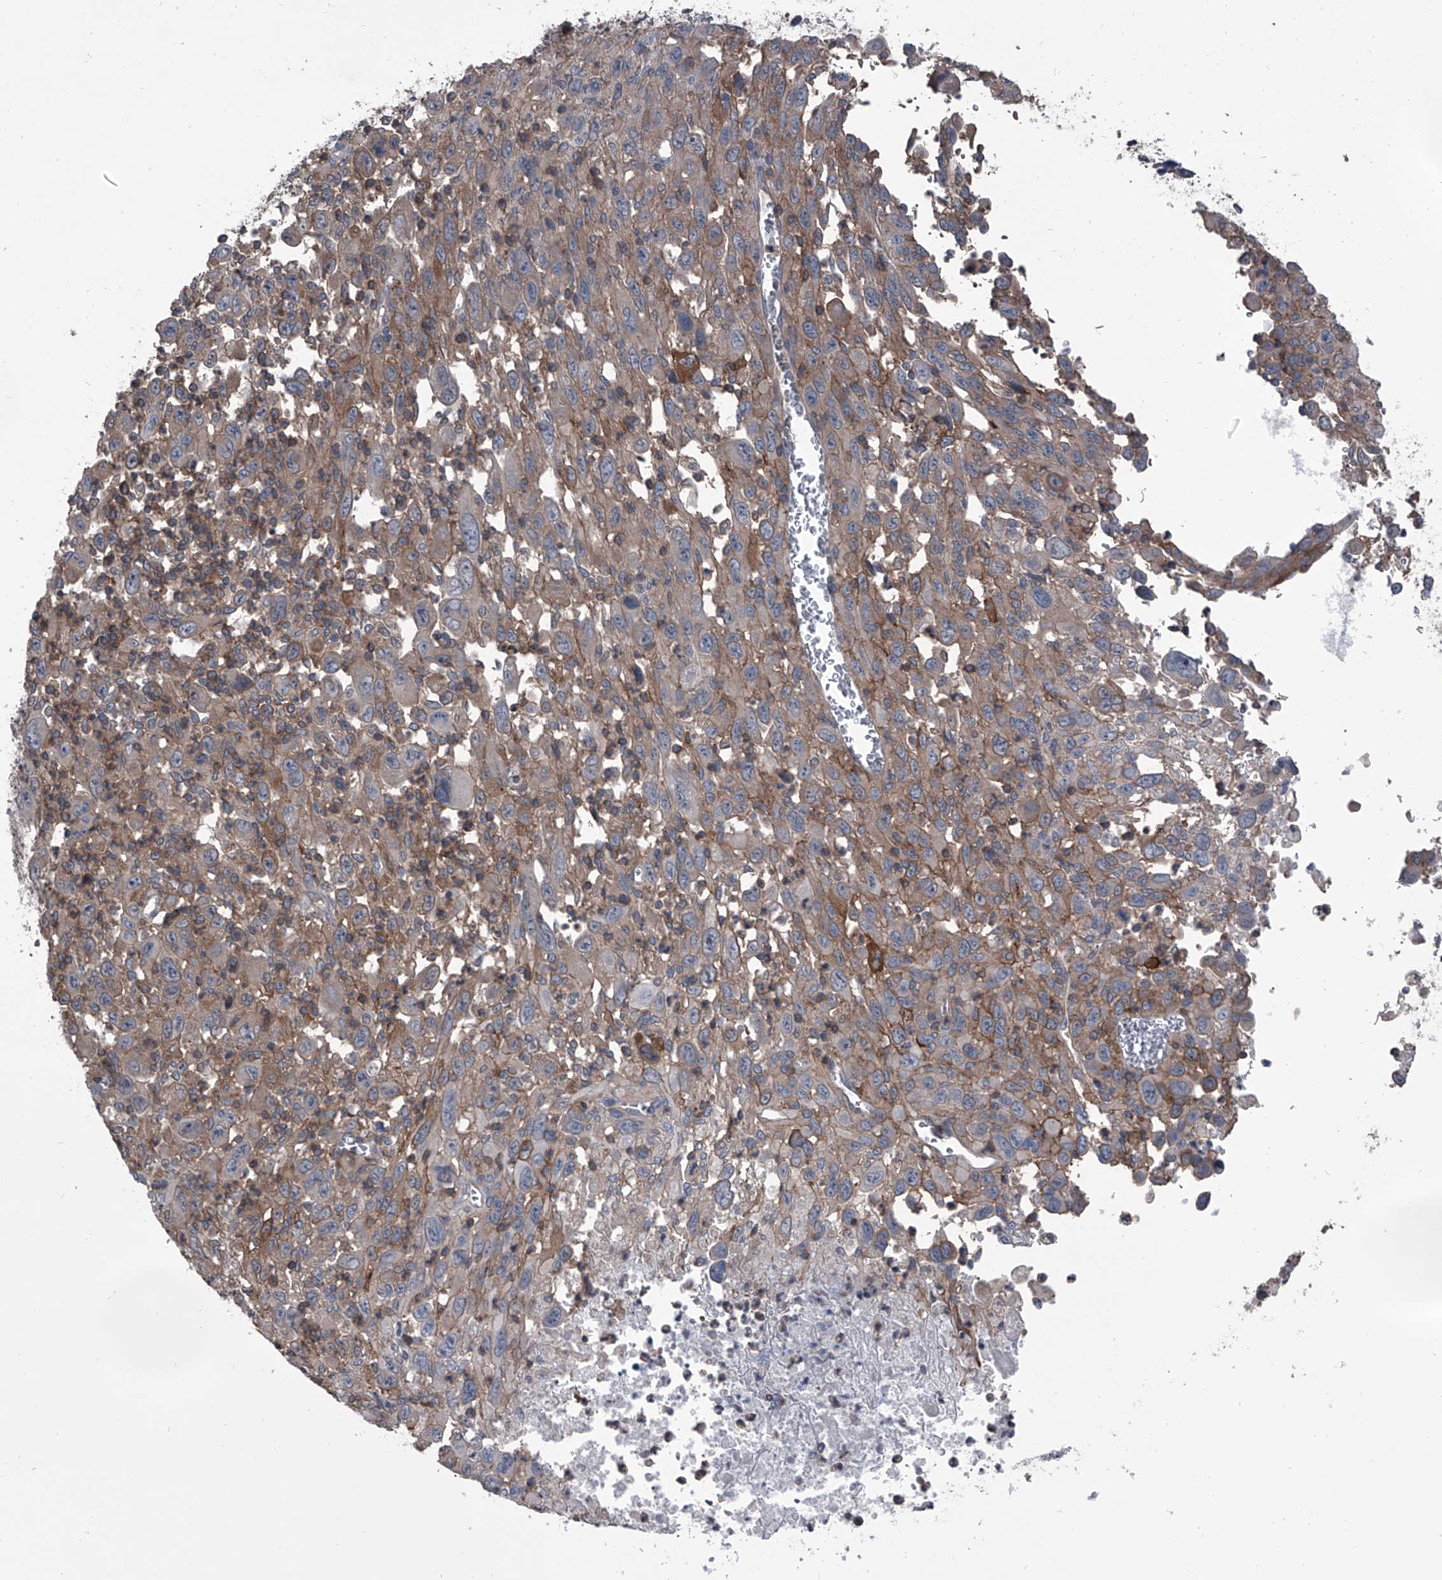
{"staining": {"intensity": "weak", "quantity": "25%-75%", "location": "cytoplasmic/membranous"}, "tissue": "melanoma", "cell_type": "Tumor cells", "image_type": "cancer", "snomed": [{"axis": "morphology", "description": "Malignant melanoma, Metastatic site"}, {"axis": "topography", "description": "Skin"}], "caption": "Immunohistochemical staining of human melanoma displays low levels of weak cytoplasmic/membranous protein positivity in approximately 25%-75% of tumor cells. Using DAB (brown) and hematoxylin (blue) stains, captured at high magnification using brightfield microscopy.", "gene": "PIP5K1A", "patient": {"sex": "female", "age": 56}}